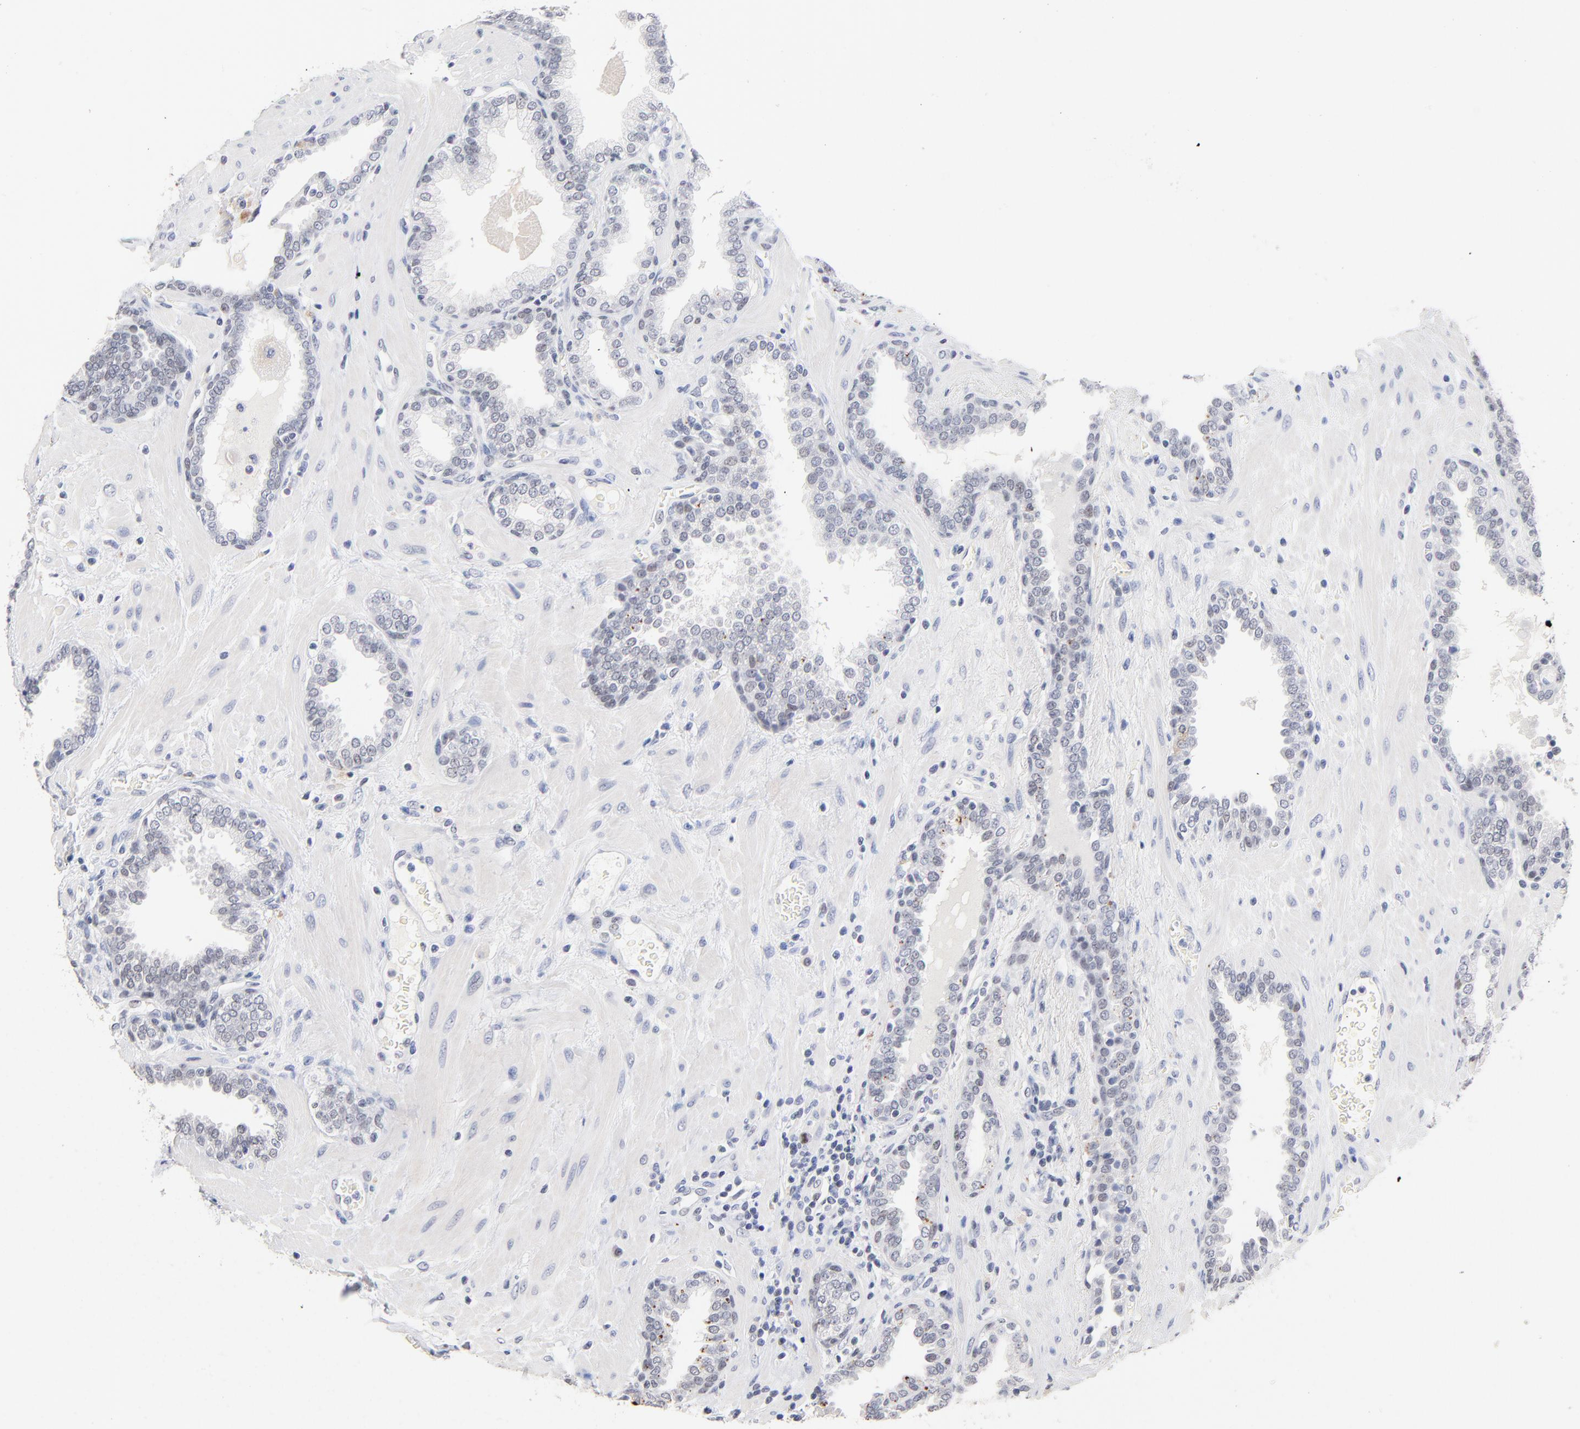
{"staining": {"intensity": "weak", "quantity": "<25%", "location": "nuclear"}, "tissue": "prostate", "cell_type": "Glandular cells", "image_type": "normal", "snomed": [{"axis": "morphology", "description": "Normal tissue, NOS"}, {"axis": "topography", "description": "Prostate"}], "caption": "Protein analysis of normal prostate displays no significant positivity in glandular cells.", "gene": "ORC2", "patient": {"sex": "male", "age": 51}}